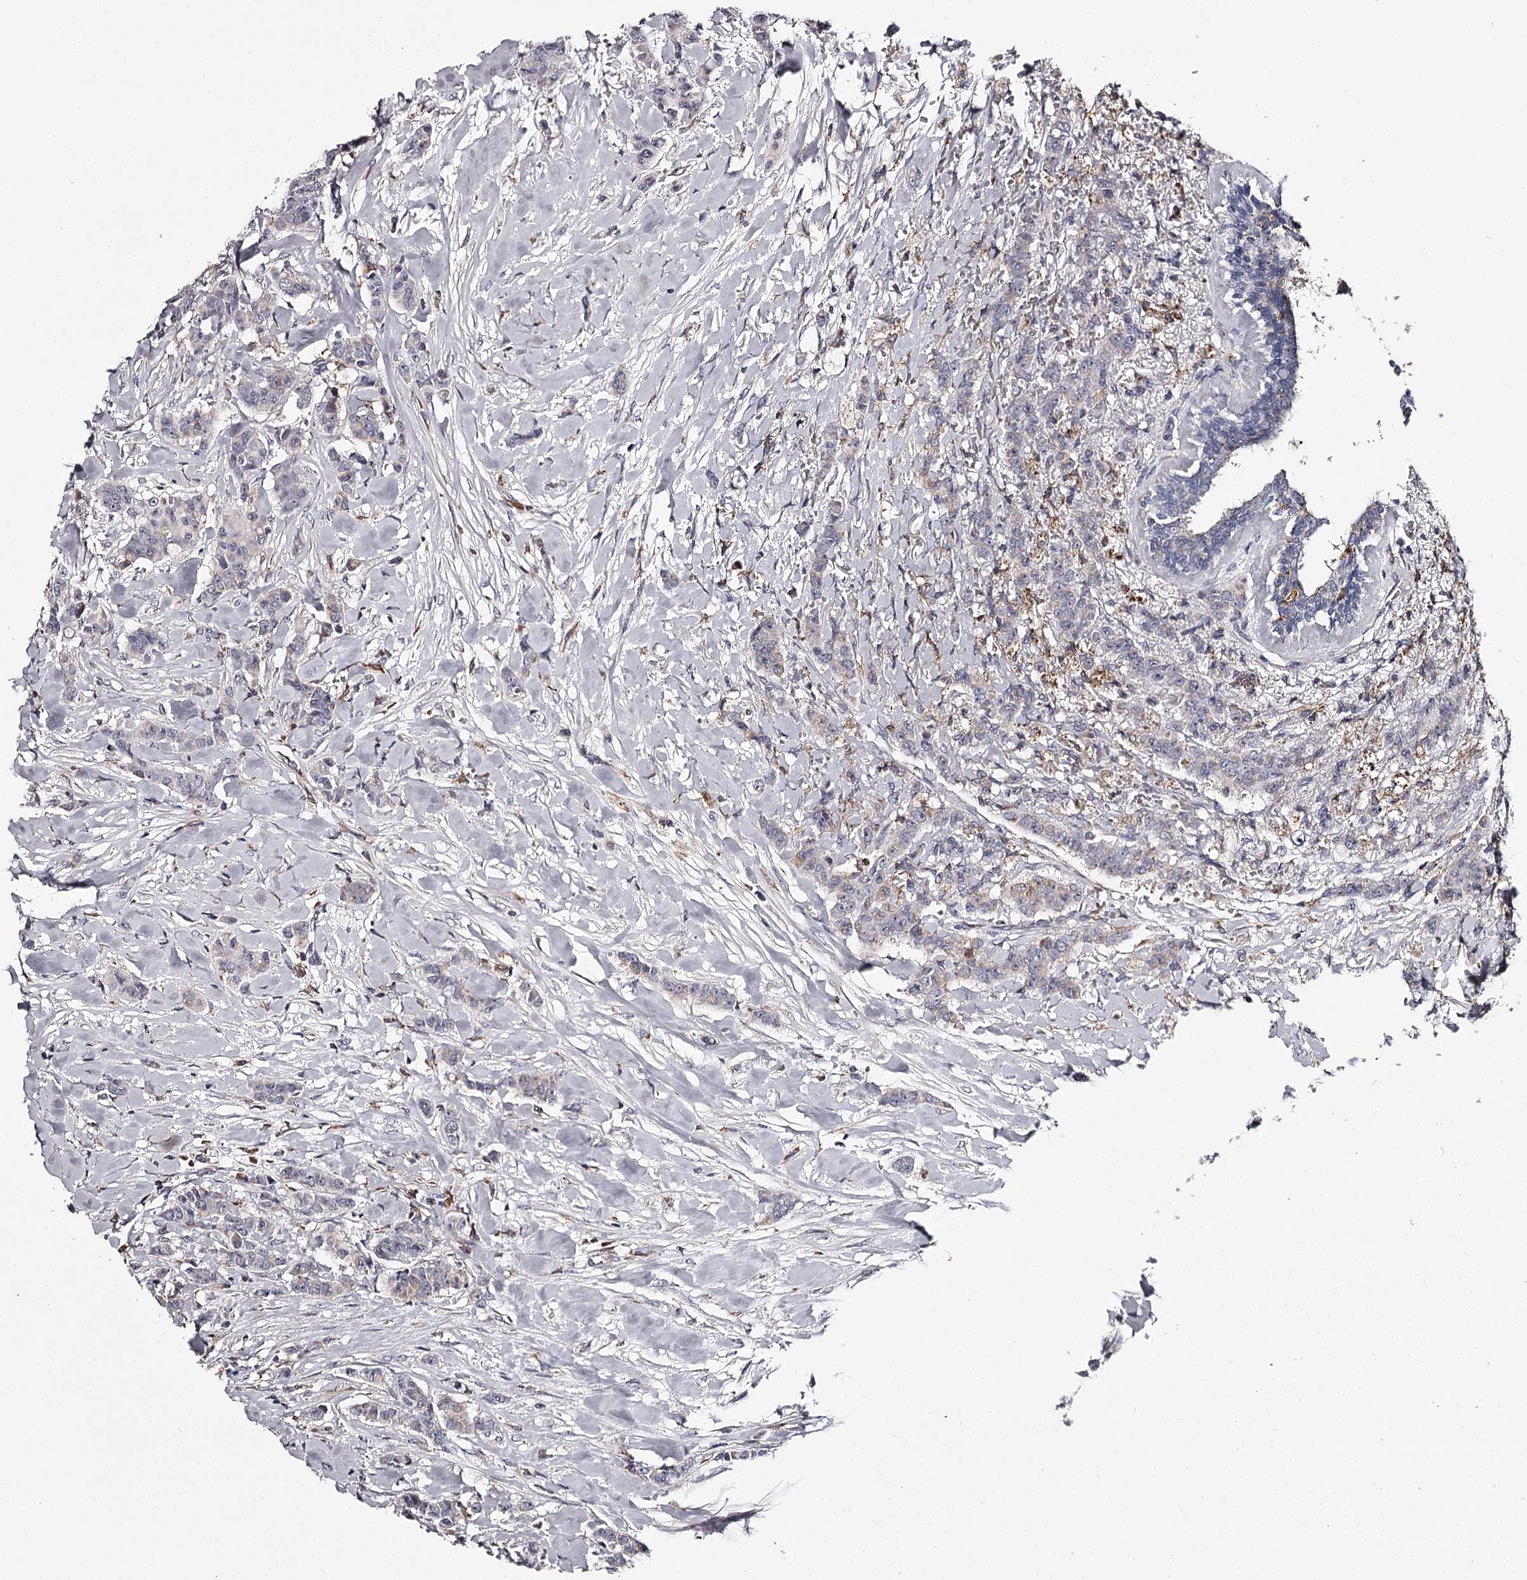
{"staining": {"intensity": "weak", "quantity": "<25%", "location": "cytoplasmic/membranous"}, "tissue": "breast cancer", "cell_type": "Tumor cells", "image_type": "cancer", "snomed": [{"axis": "morphology", "description": "Duct carcinoma"}, {"axis": "topography", "description": "Breast"}], "caption": "Tumor cells are negative for protein expression in human breast cancer. (DAB (3,3'-diaminobenzidine) immunohistochemistry (IHC) visualized using brightfield microscopy, high magnification).", "gene": "RASSF6", "patient": {"sex": "female", "age": 40}}